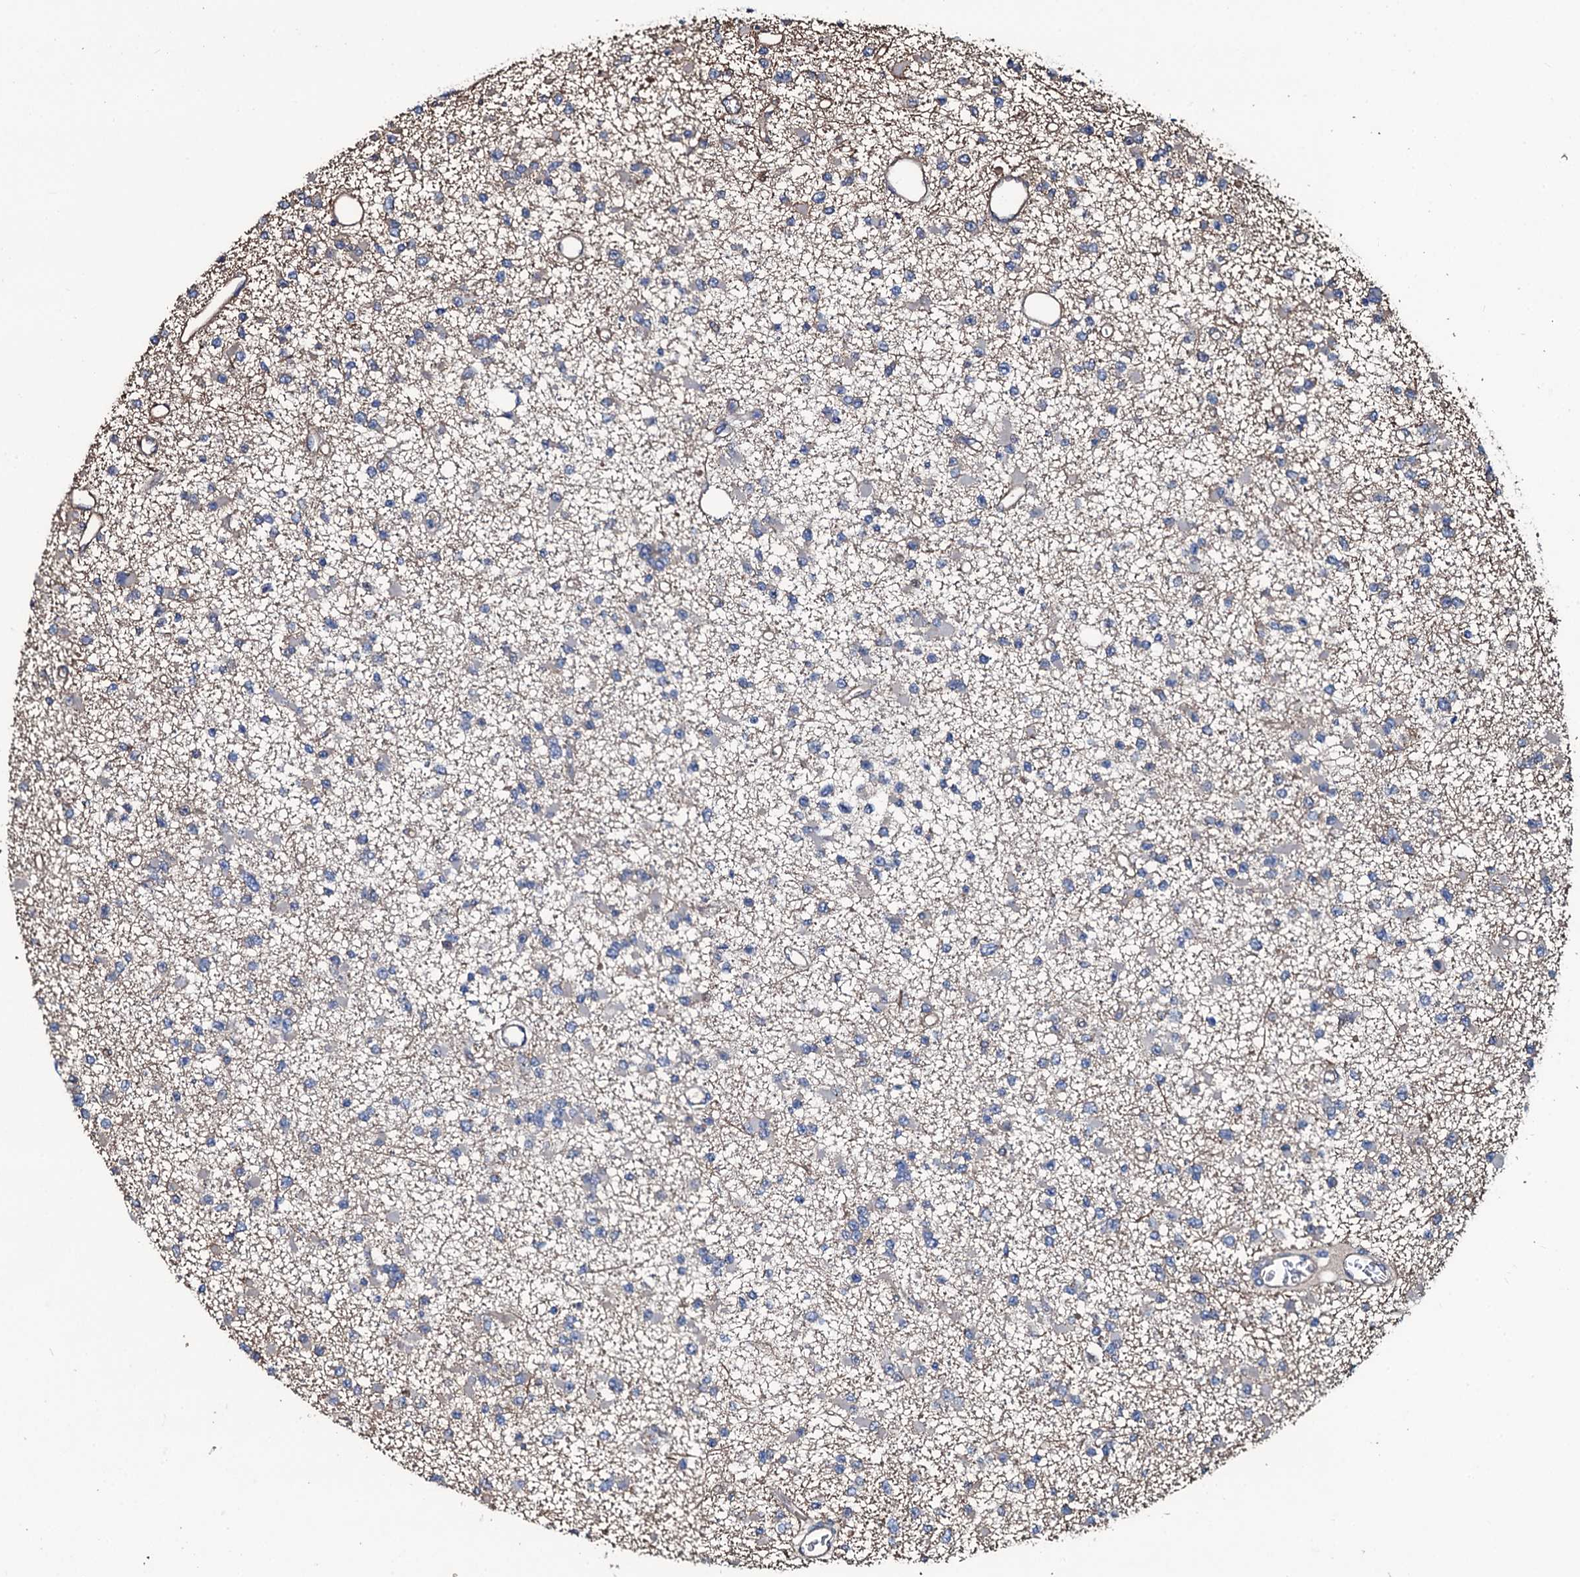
{"staining": {"intensity": "negative", "quantity": "none", "location": "none"}, "tissue": "glioma", "cell_type": "Tumor cells", "image_type": "cancer", "snomed": [{"axis": "morphology", "description": "Glioma, malignant, Low grade"}, {"axis": "topography", "description": "Brain"}], "caption": "A micrograph of malignant glioma (low-grade) stained for a protein exhibits no brown staining in tumor cells. (Immunohistochemistry, brightfield microscopy, high magnification).", "gene": "DMAC2", "patient": {"sex": "female", "age": 22}}